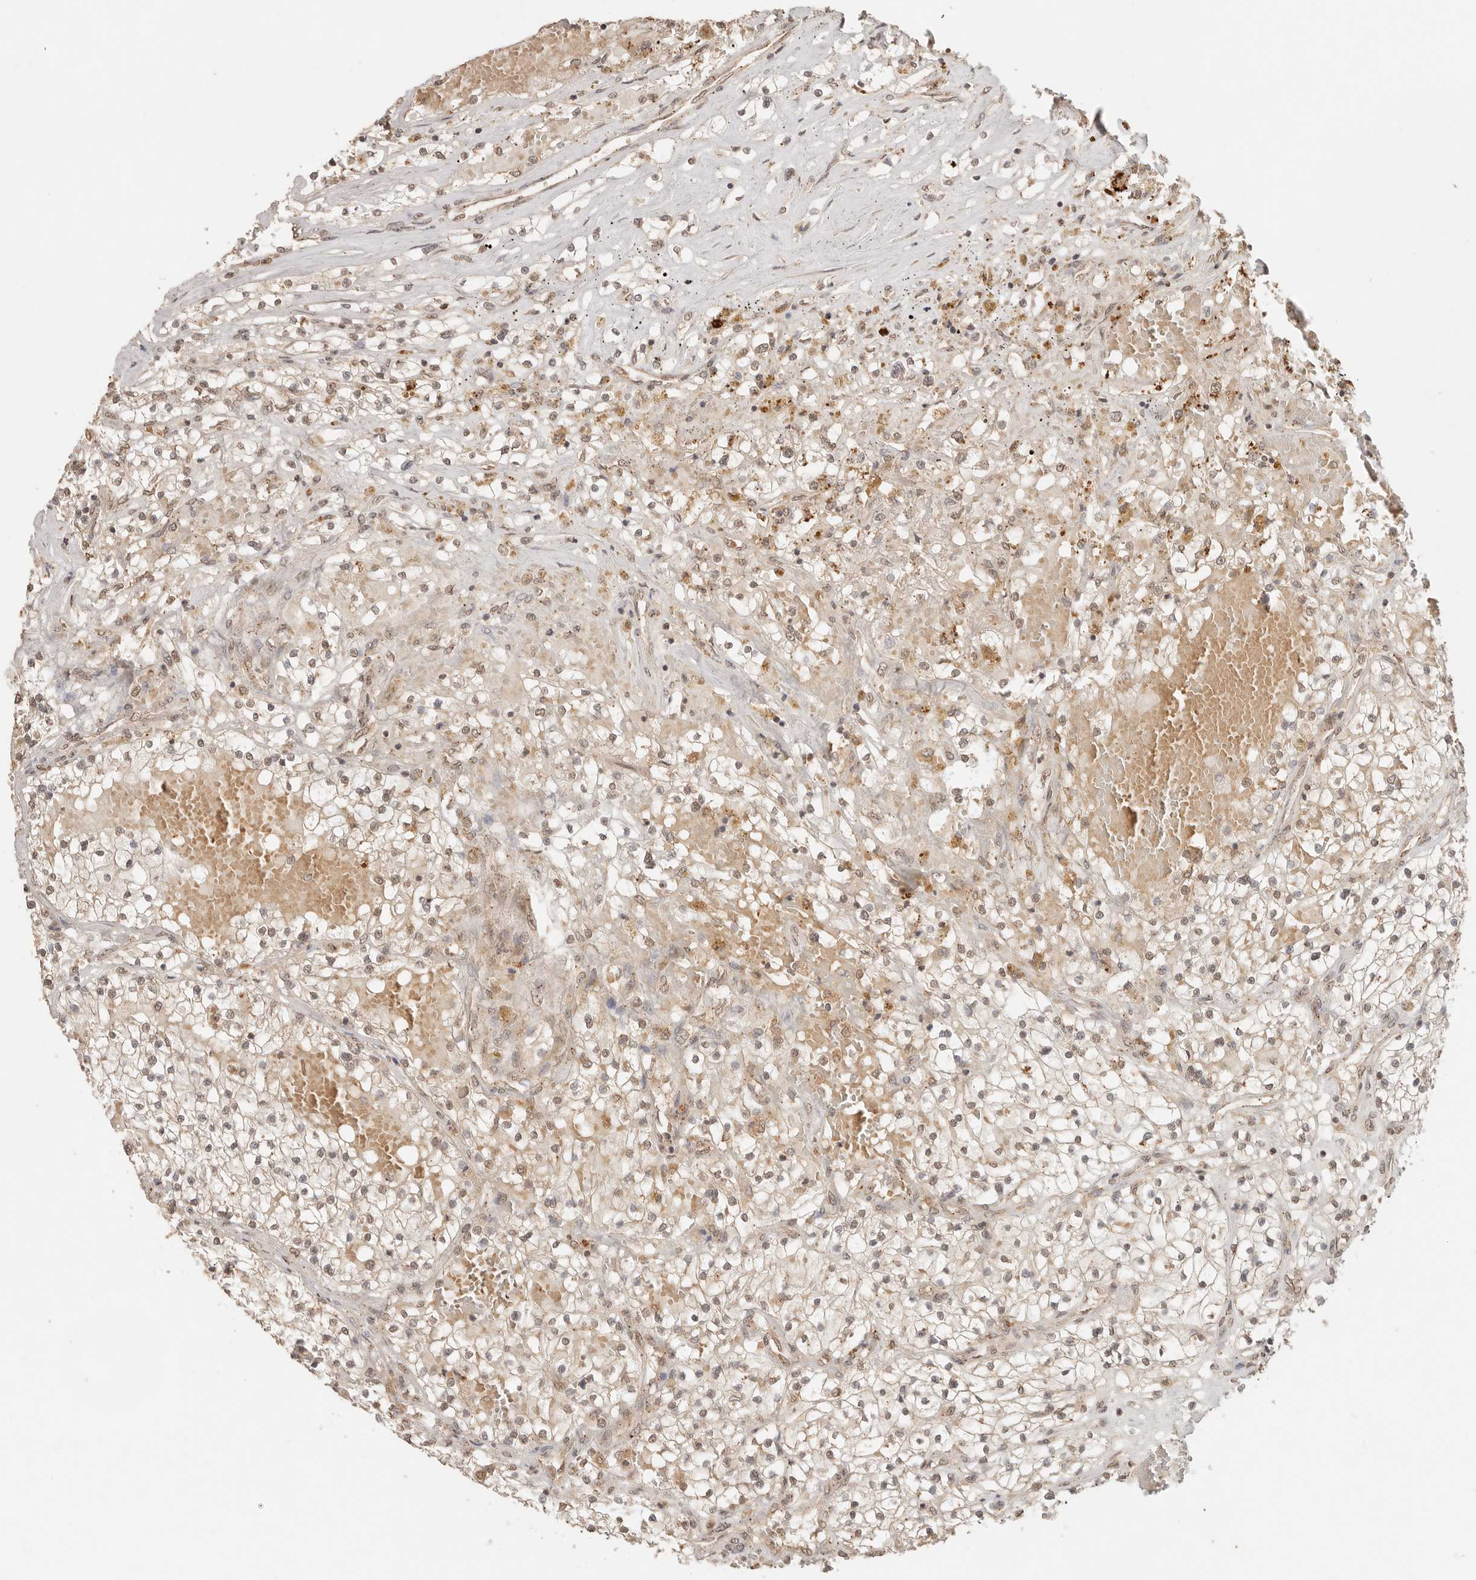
{"staining": {"intensity": "weak", "quantity": "<25%", "location": "cytoplasmic/membranous,nuclear"}, "tissue": "renal cancer", "cell_type": "Tumor cells", "image_type": "cancer", "snomed": [{"axis": "morphology", "description": "Normal tissue, NOS"}, {"axis": "morphology", "description": "Adenocarcinoma, NOS"}, {"axis": "topography", "description": "Kidney"}], "caption": "A photomicrograph of human renal adenocarcinoma is negative for staining in tumor cells.", "gene": "LMO4", "patient": {"sex": "male", "age": 68}}